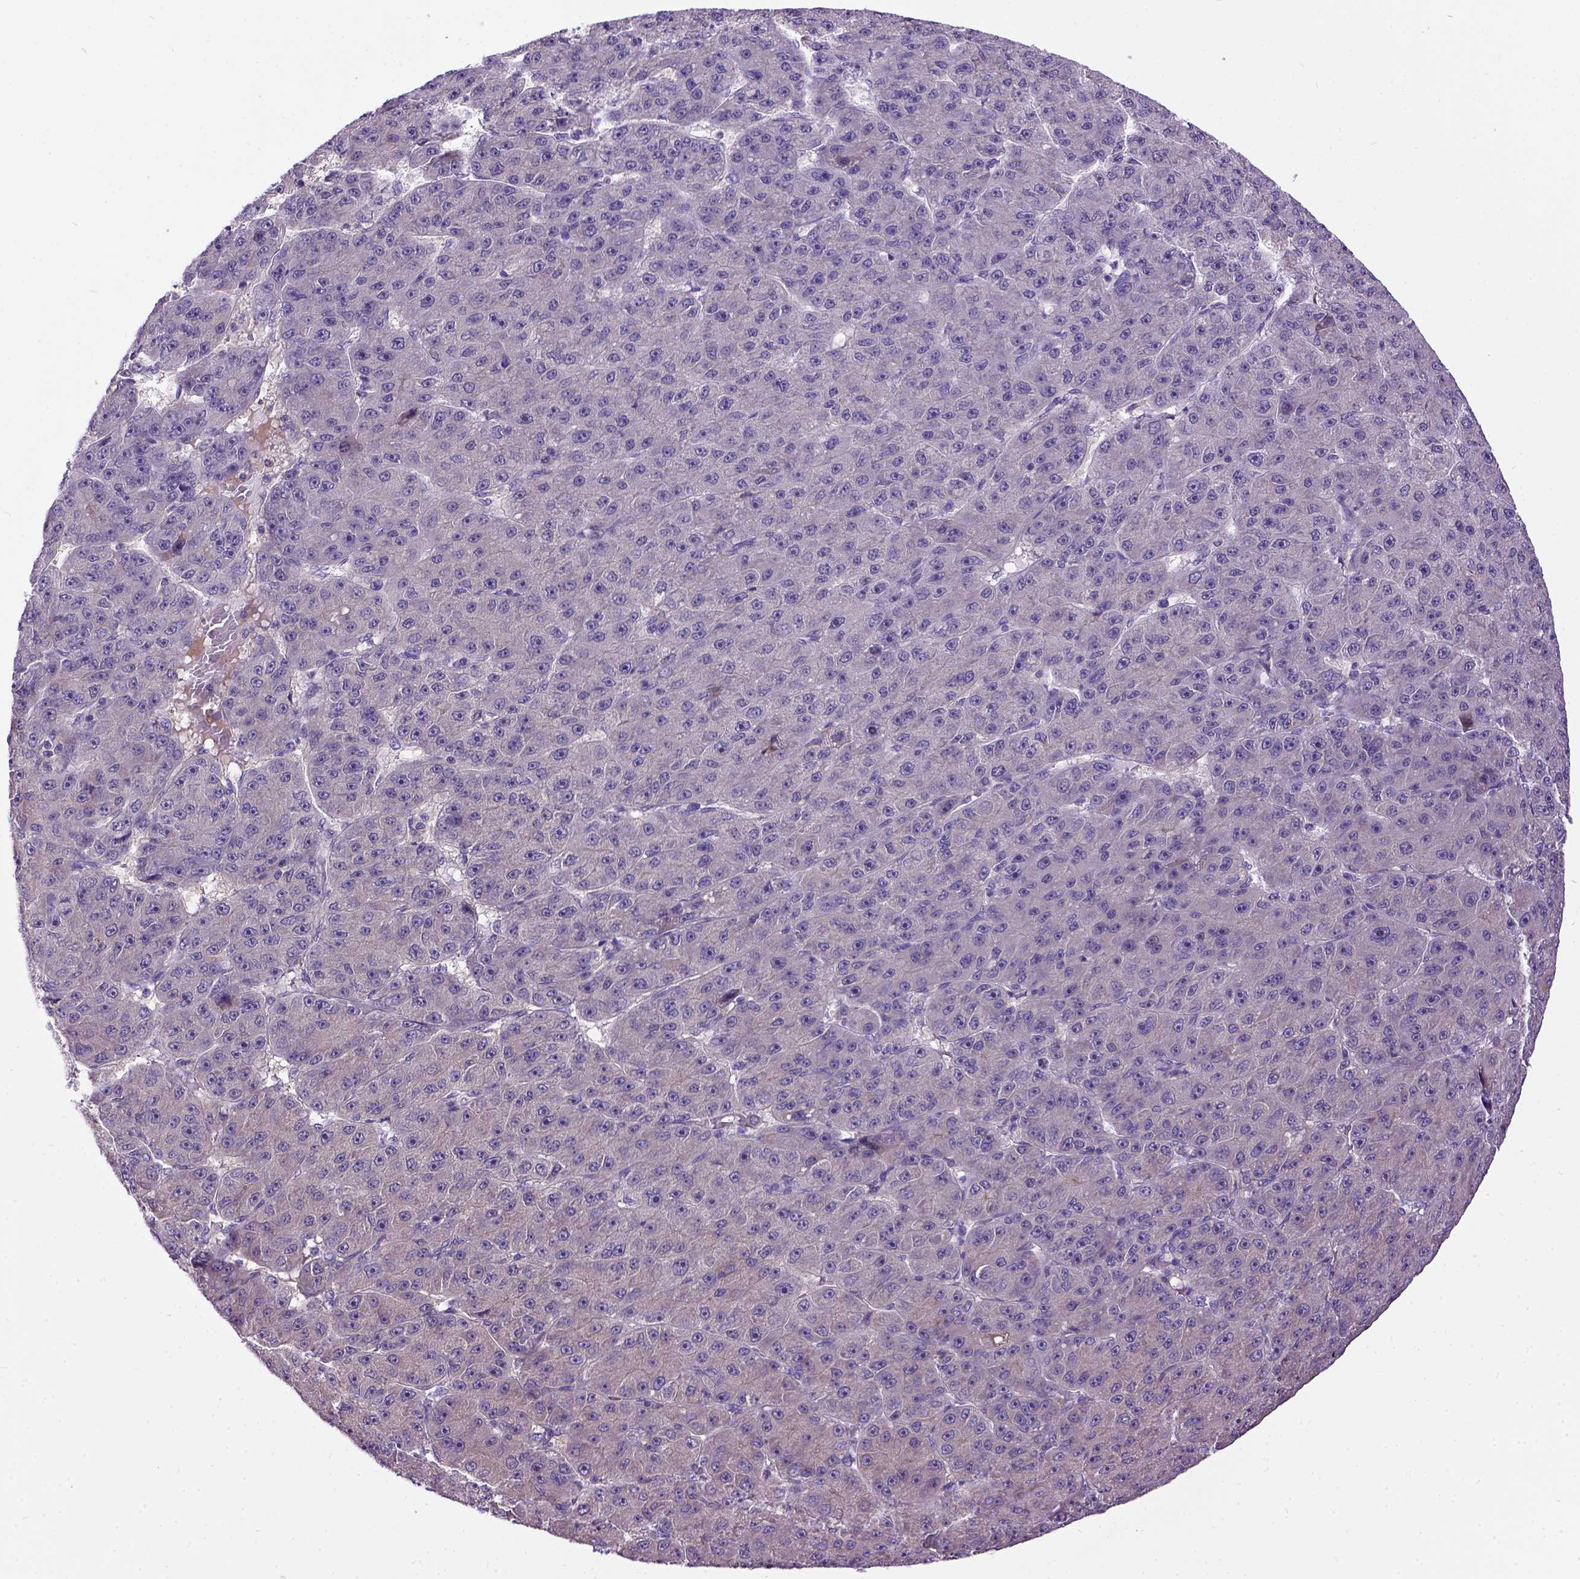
{"staining": {"intensity": "negative", "quantity": "none", "location": "none"}, "tissue": "liver cancer", "cell_type": "Tumor cells", "image_type": "cancer", "snomed": [{"axis": "morphology", "description": "Carcinoma, Hepatocellular, NOS"}, {"axis": "topography", "description": "Liver"}], "caption": "DAB immunohistochemical staining of human liver cancer demonstrates no significant expression in tumor cells.", "gene": "NEK5", "patient": {"sex": "male", "age": 67}}